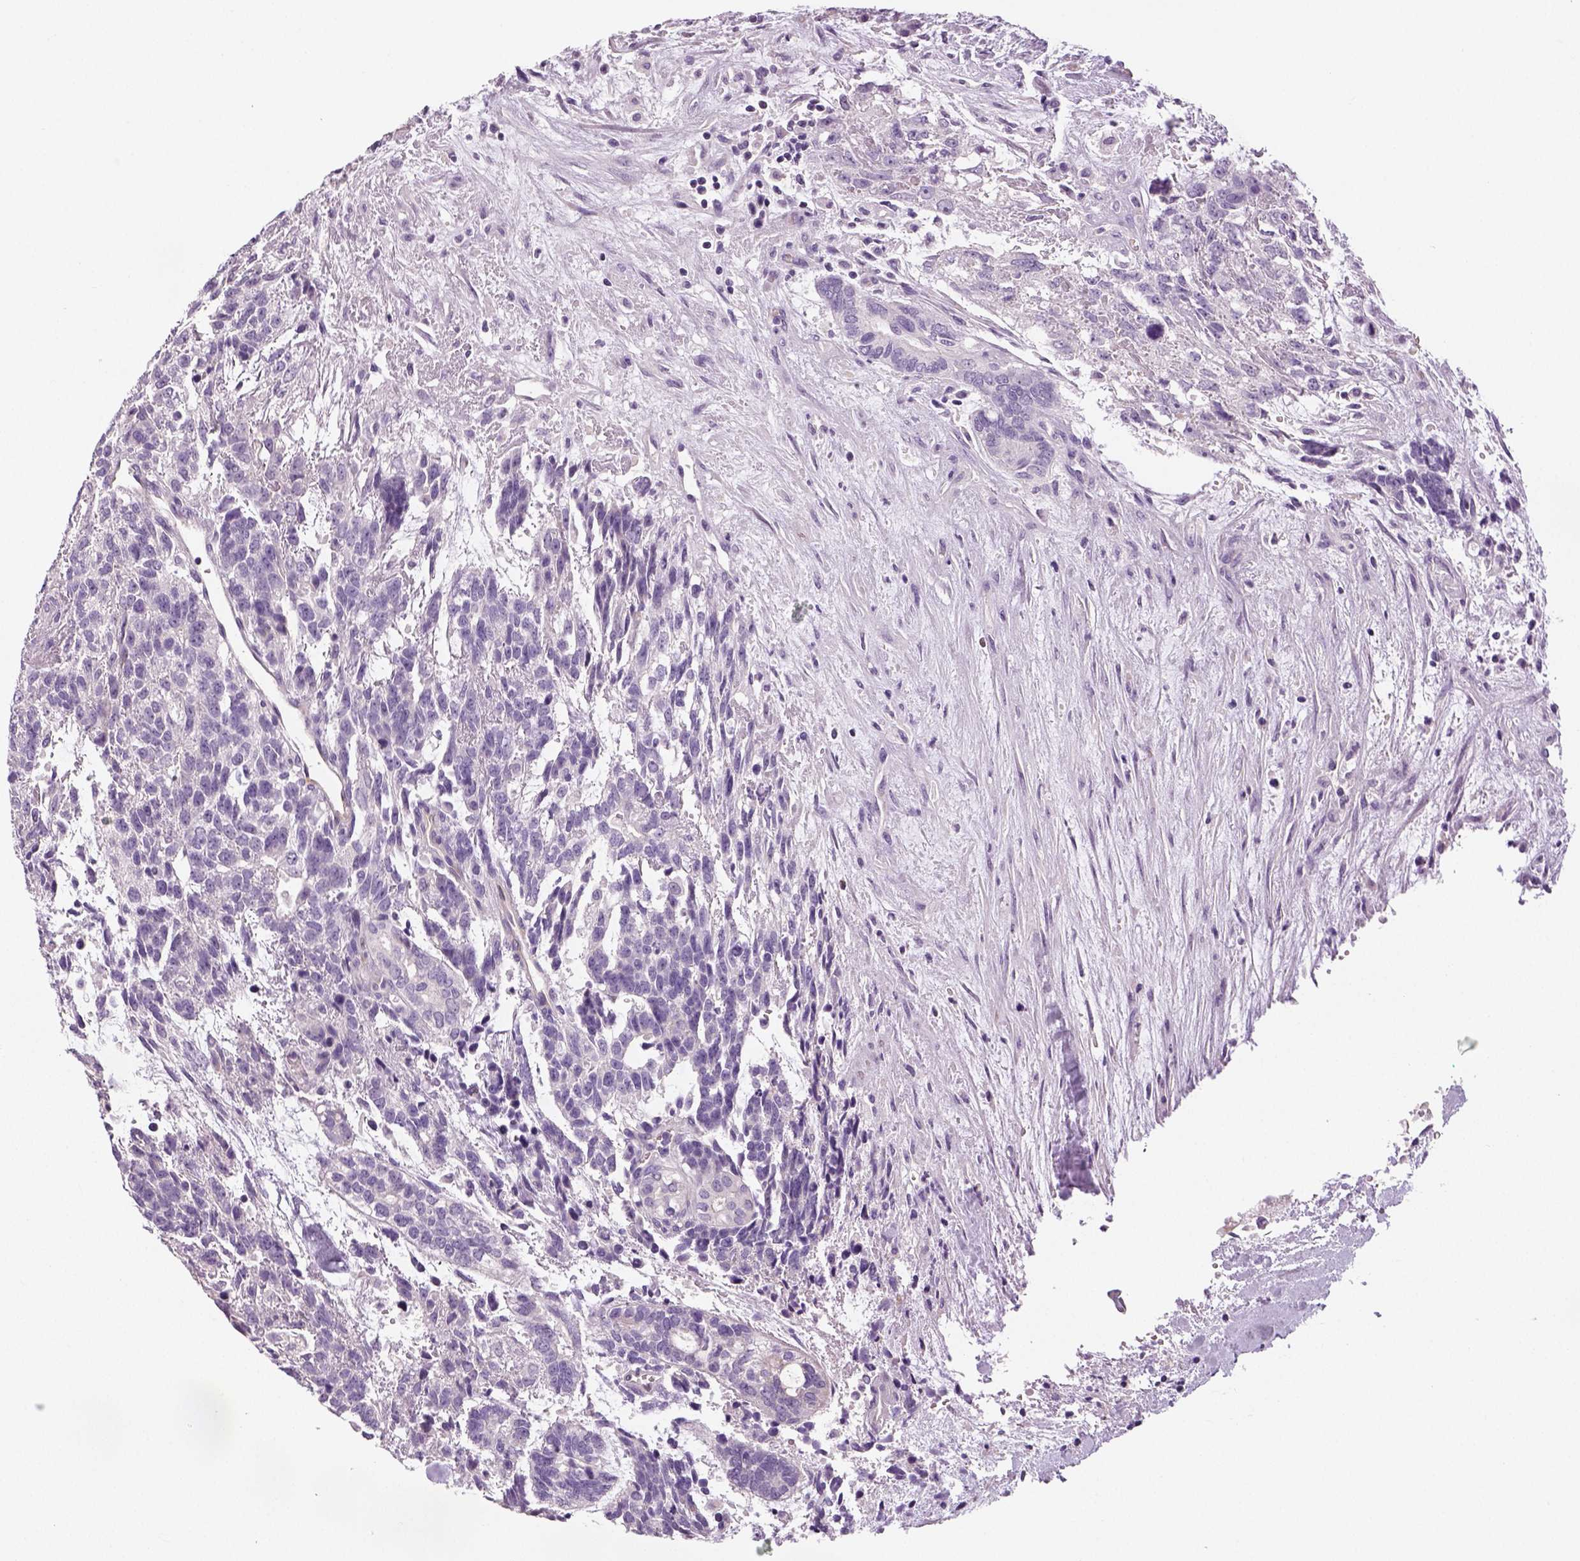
{"staining": {"intensity": "negative", "quantity": "none", "location": "none"}, "tissue": "testis cancer", "cell_type": "Tumor cells", "image_type": "cancer", "snomed": [{"axis": "morphology", "description": "Carcinoma, Embryonal, NOS"}, {"axis": "topography", "description": "Testis"}], "caption": "An image of testis cancer stained for a protein displays no brown staining in tumor cells.", "gene": "TSPAN7", "patient": {"sex": "male", "age": 23}}